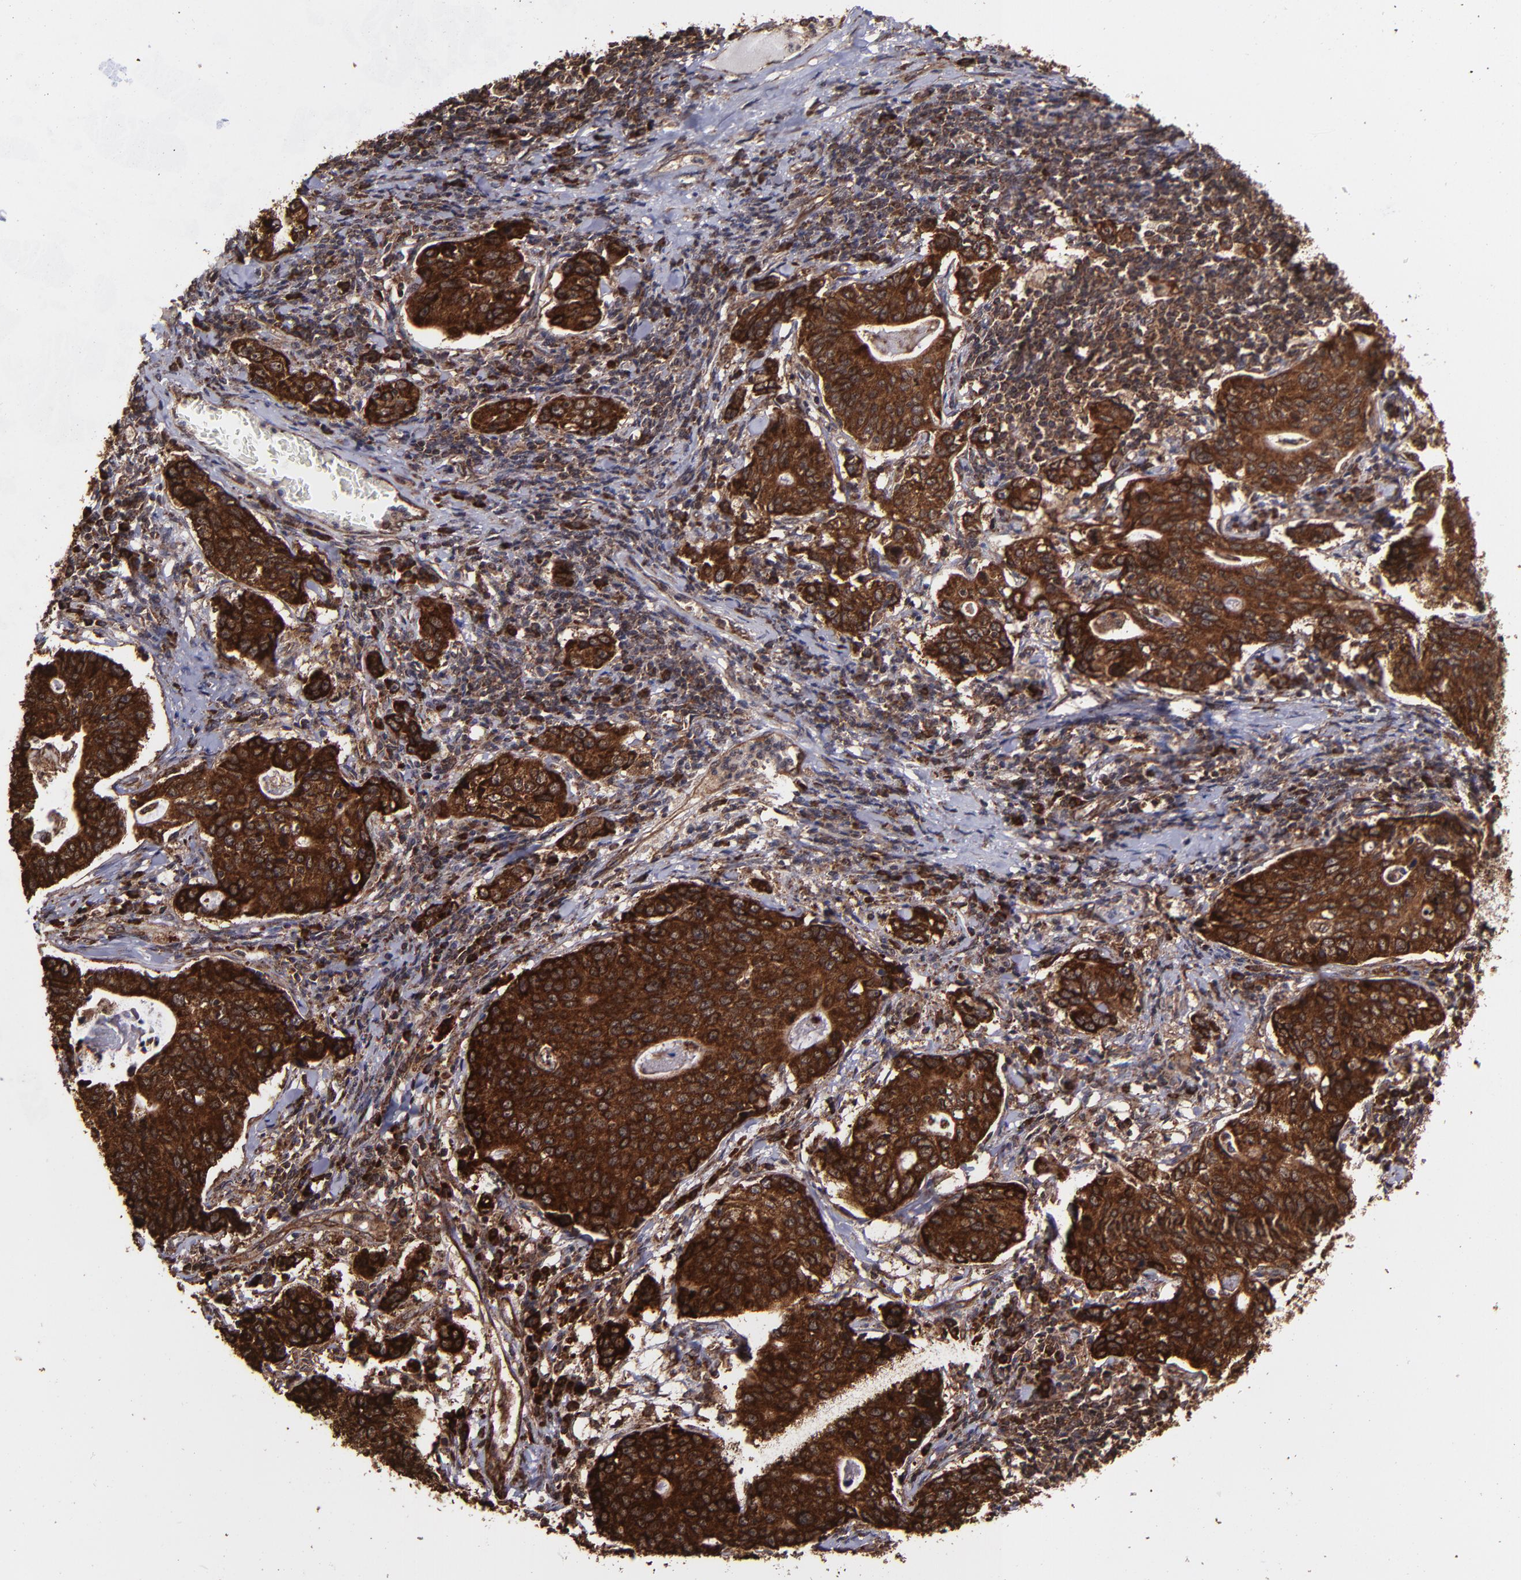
{"staining": {"intensity": "strong", "quantity": ">75%", "location": "cytoplasmic/membranous,nuclear"}, "tissue": "stomach cancer", "cell_type": "Tumor cells", "image_type": "cancer", "snomed": [{"axis": "morphology", "description": "Adenocarcinoma, NOS"}, {"axis": "topography", "description": "Esophagus"}, {"axis": "topography", "description": "Stomach"}], "caption": "Adenocarcinoma (stomach) was stained to show a protein in brown. There is high levels of strong cytoplasmic/membranous and nuclear expression in approximately >75% of tumor cells. (DAB = brown stain, brightfield microscopy at high magnification).", "gene": "EIF4ENIF1", "patient": {"sex": "male", "age": 74}}